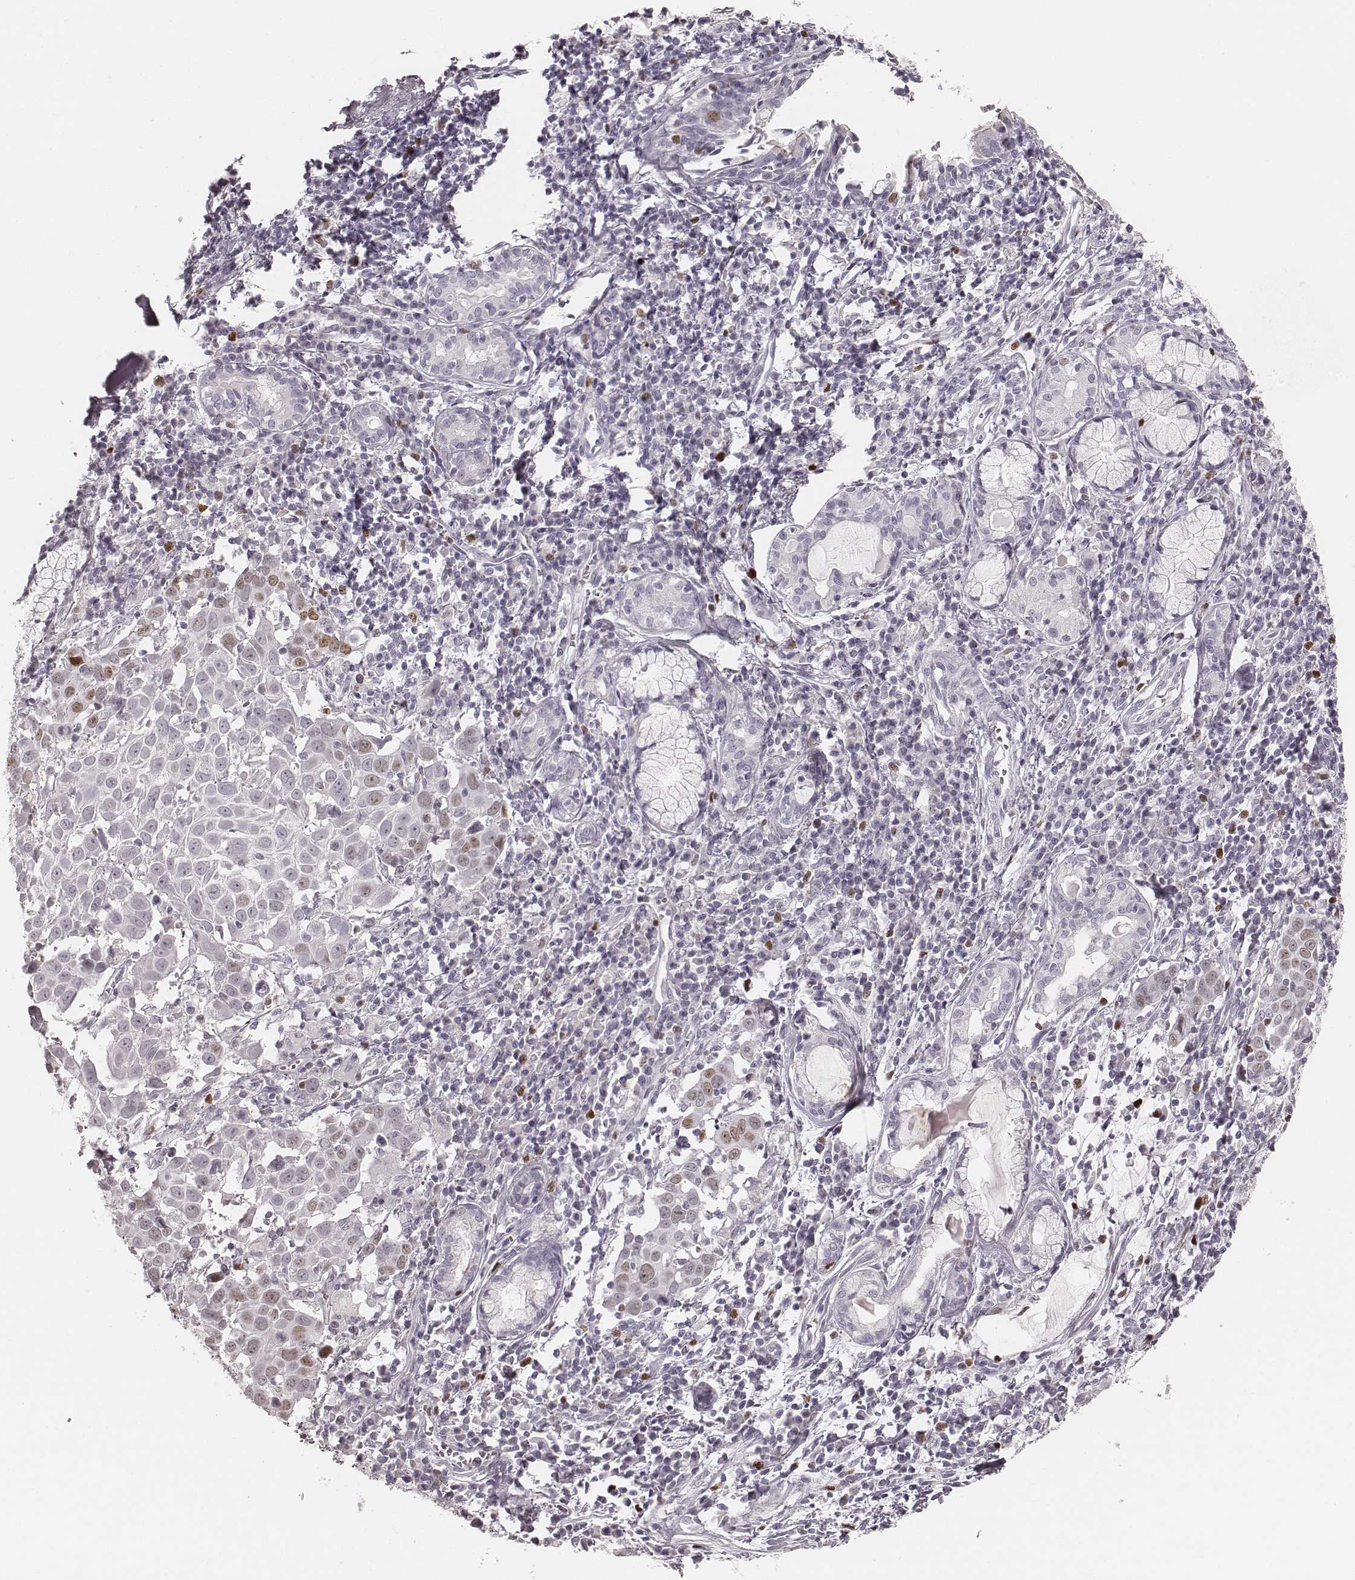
{"staining": {"intensity": "weak", "quantity": "25%-75%", "location": "nuclear"}, "tissue": "lung cancer", "cell_type": "Tumor cells", "image_type": "cancer", "snomed": [{"axis": "morphology", "description": "Squamous cell carcinoma, NOS"}, {"axis": "topography", "description": "Lung"}], "caption": "Lung cancer (squamous cell carcinoma) stained with a brown dye exhibits weak nuclear positive staining in about 25%-75% of tumor cells.", "gene": "TEX37", "patient": {"sex": "male", "age": 57}}